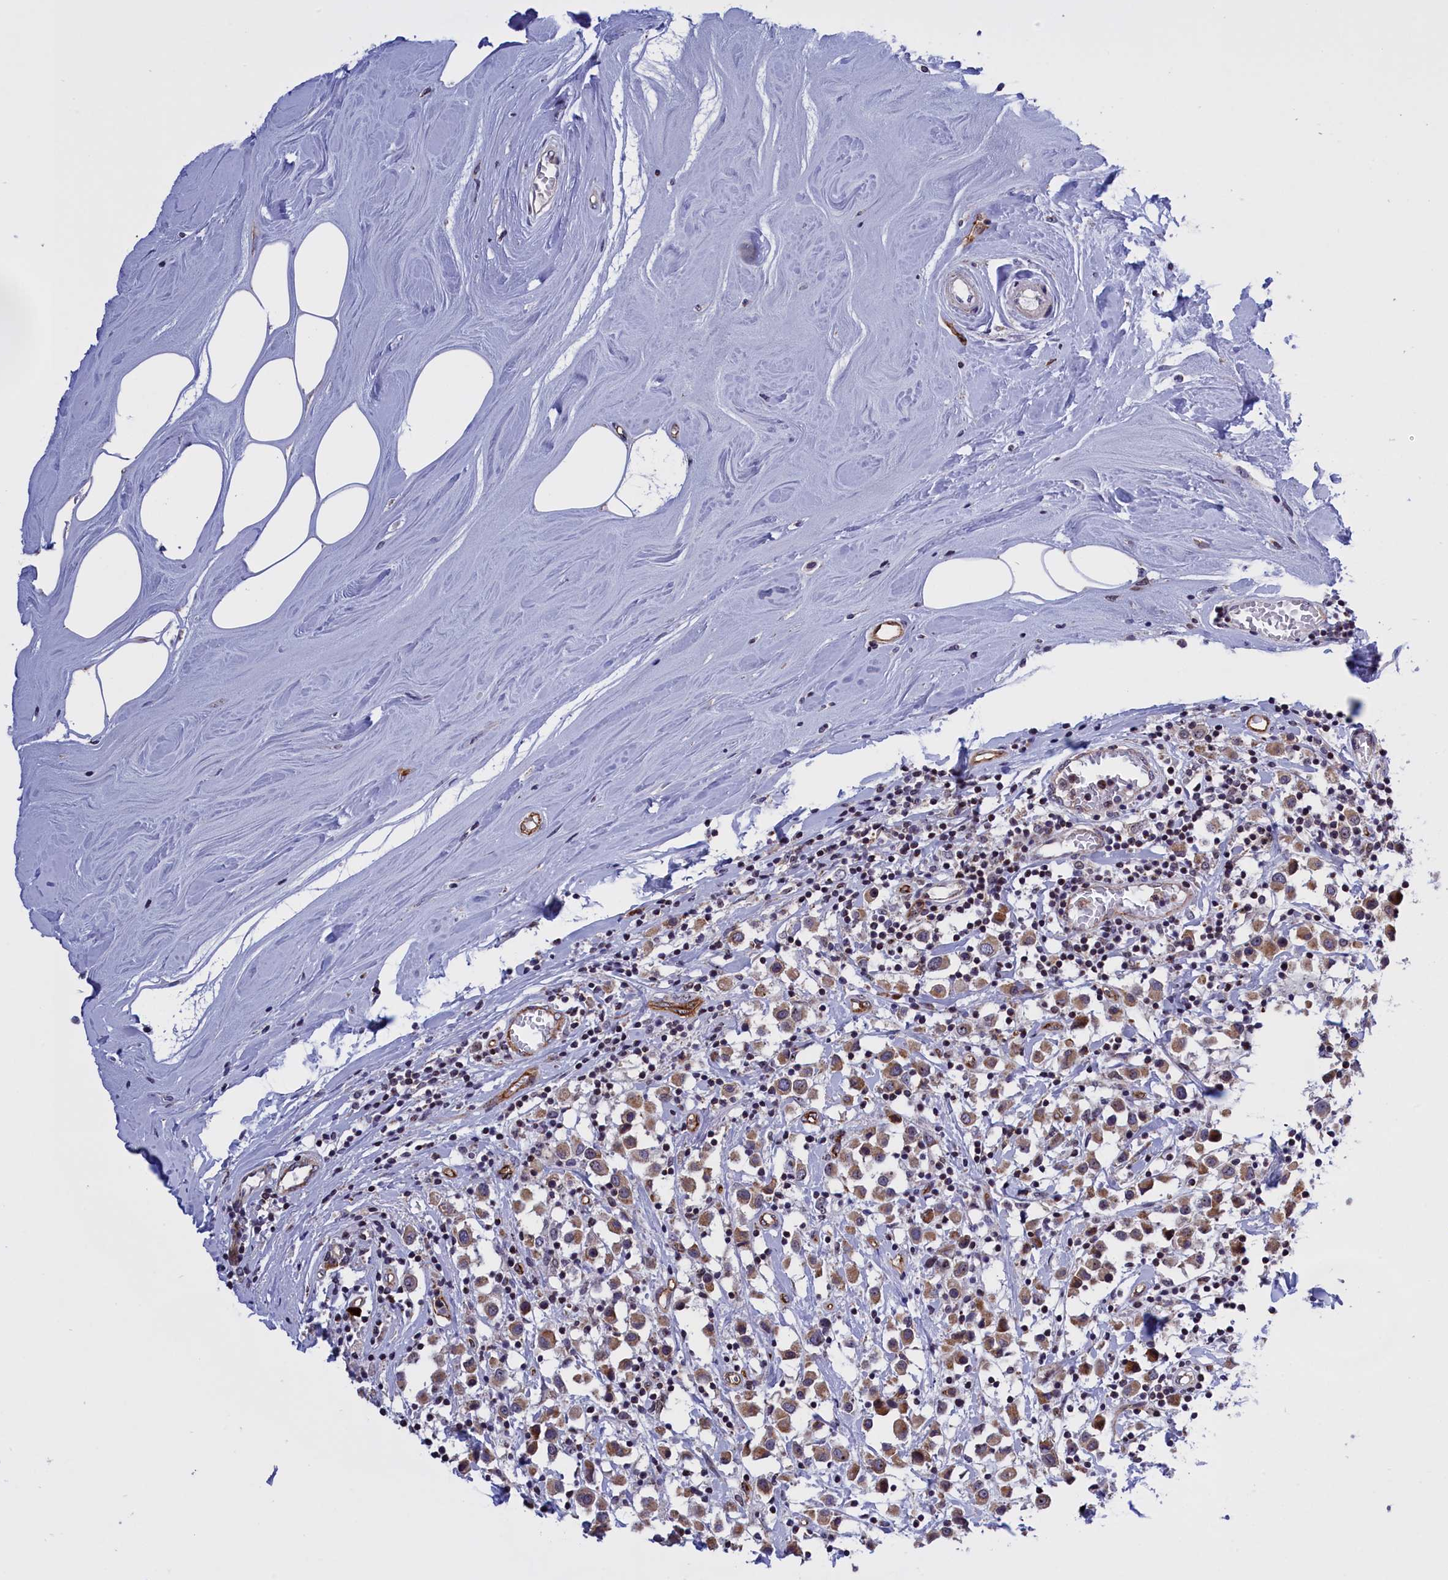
{"staining": {"intensity": "moderate", "quantity": ">75%", "location": "cytoplasmic/membranous"}, "tissue": "breast cancer", "cell_type": "Tumor cells", "image_type": "cancer", "snomed": [{"axis": "morphology", "description": "Duct carcinoma"}, {"axis": "topography", "description": "Breast"}], "caption": "A medium amount of moderate cytoplasmic/membranous positivity is appreciated in approximately >75% of tumor cells in breast invasive ductal carcinoma tissue. Nuclei are stained in blue.", "gene": "MPND", "patient": {"sex": "female", "age": 61}}